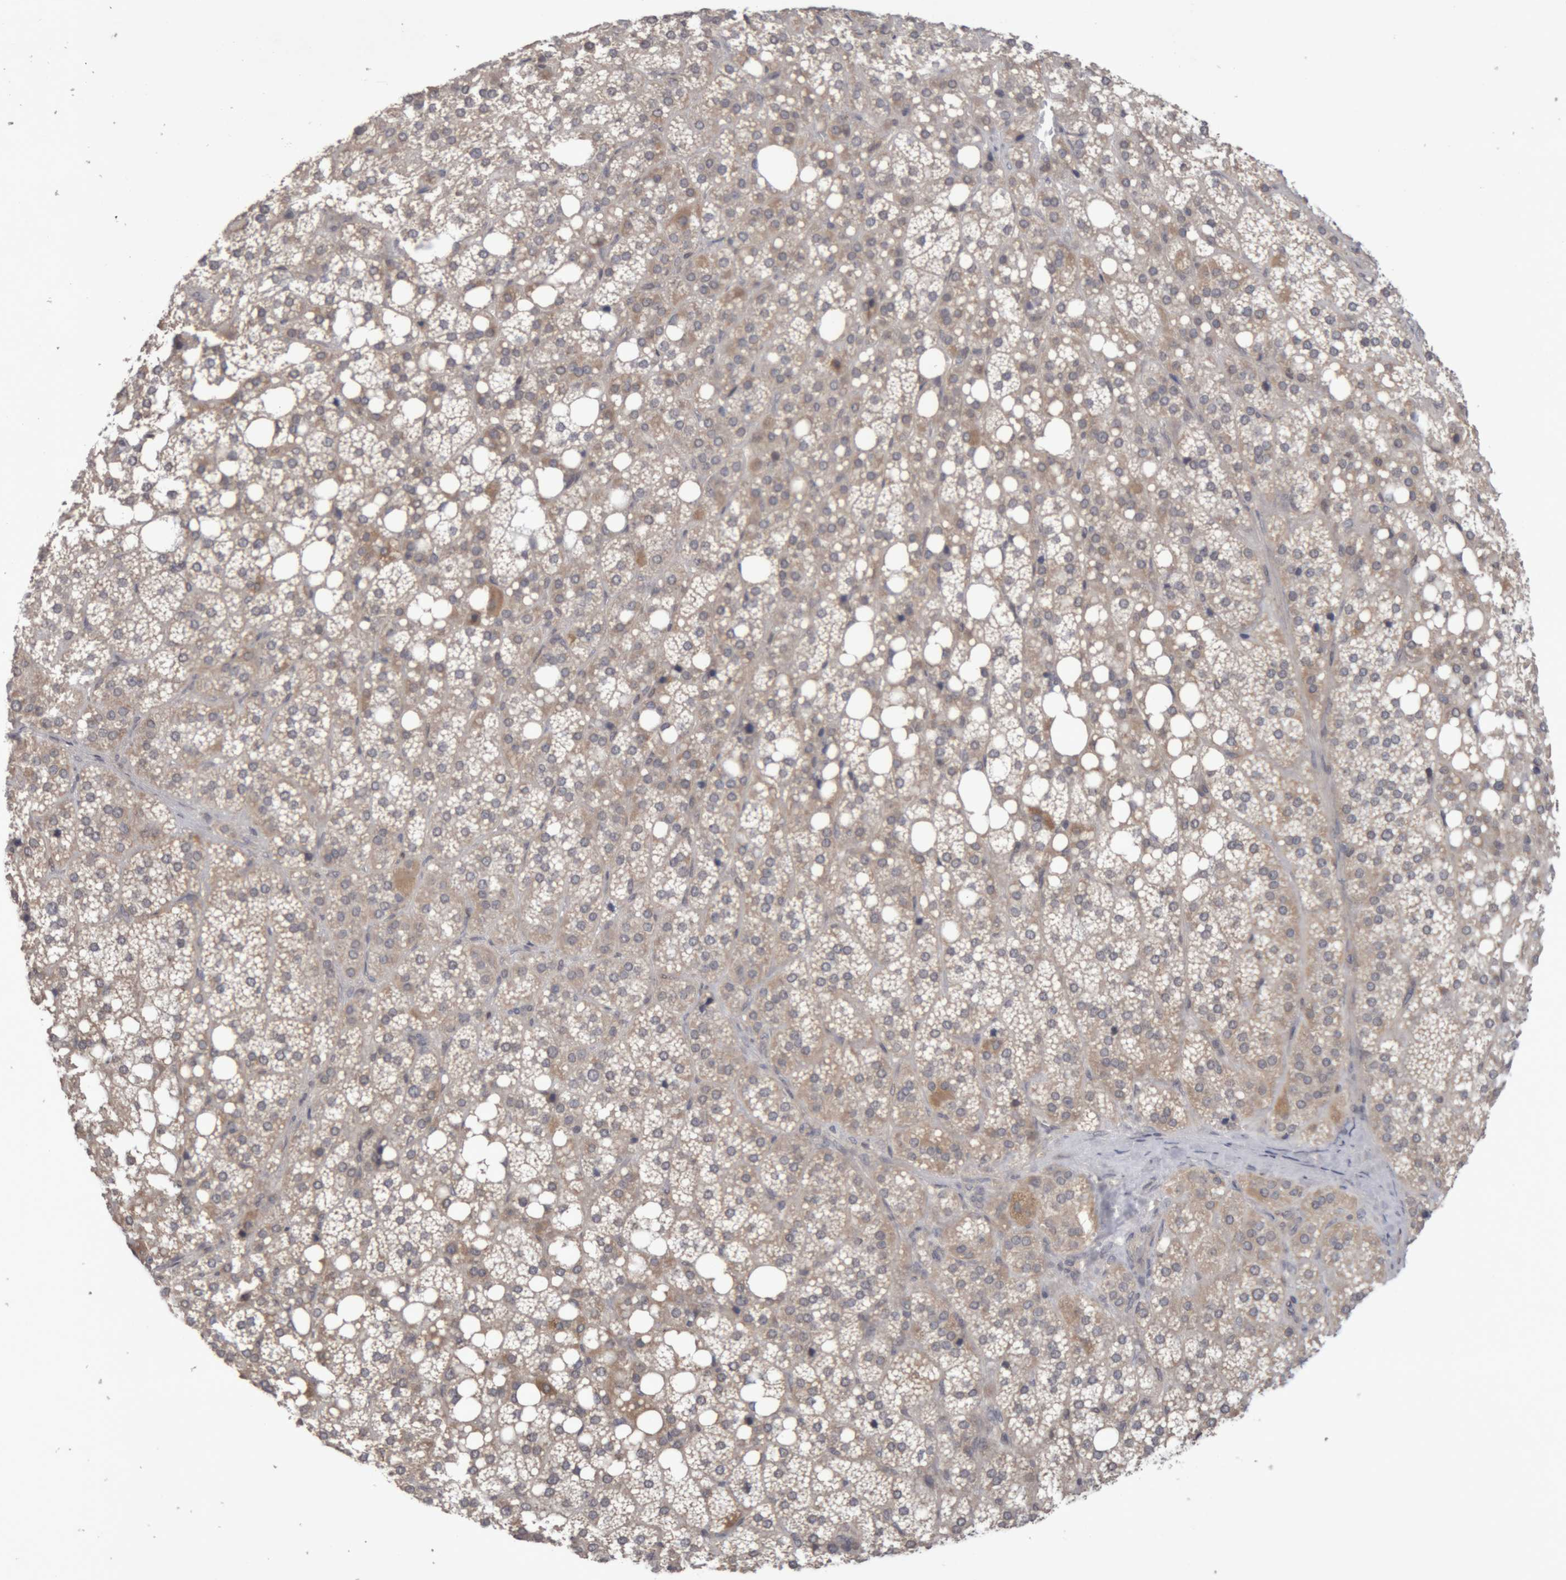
{"staining": {"intensity": "moderate", "quantity": "25%-75%", "location": "cytoplasmic/membranous"}, "tissue": "adrenal gland", "cell_type": "Glandular cells", "image_type": "normal", "snomed": [{"axis": "morphology", "description": "Normal tissue, NOS"}, {"axis": "topography", "description": "Adrenal gland"}], "caption": "Immunohistochemistry (IHC) micrograph of unremarkable adrenal gland: adrenal gland stained using immunohistochemistry (IHC) demonstrates medium levels of moderate protein expression localized specifically in the cytoplasmic/membranous of glandular cells, appearing as a cytoplasmic/membranous brown color.", "gene": "NFATC2", "patient": {"sex": "female", "age": 59}}